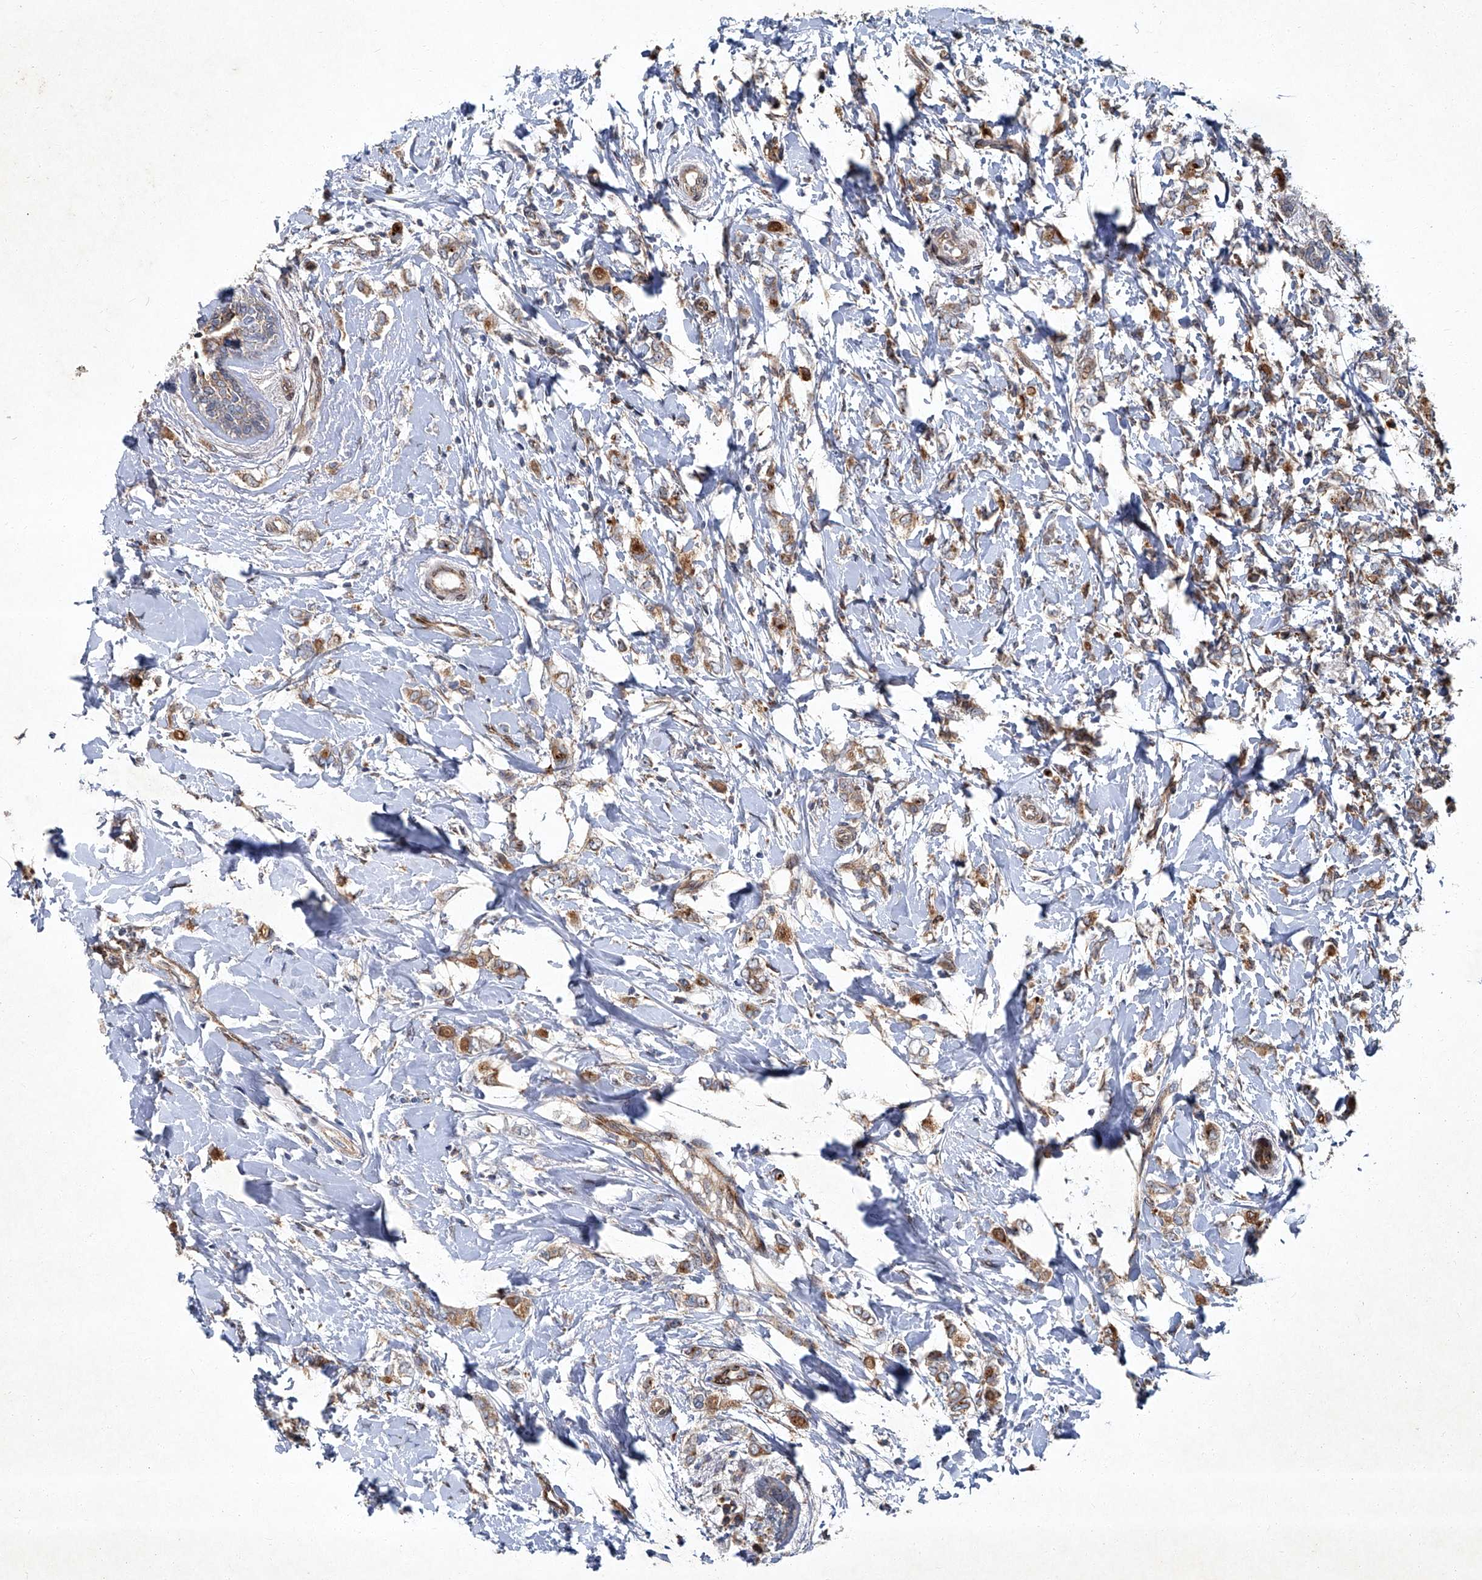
{"staining": {"intensity": "moderate", "quantity": ">75%", "location": "cytoplasmic/membranous"}, "tissue": "breast cancer", "cell_type": "Tumor cells", "image_type": "cancer", "snomed": [{"axis": "morphology", "description": "Normal tissue, NOS"}, {"axis": "morphology", "description": "Lobular carcinoma"}, {"axis": "topography", "description": "Breast"}], "caption": "Brown immunohistochemical staining in human breast cancer (lobular carcinoma) displays moderate cytoplasmic/membranous positivity in about >75% of tumor cells.", "gene": "GPR132", "patient": {"sex": "female", "age": 47}}